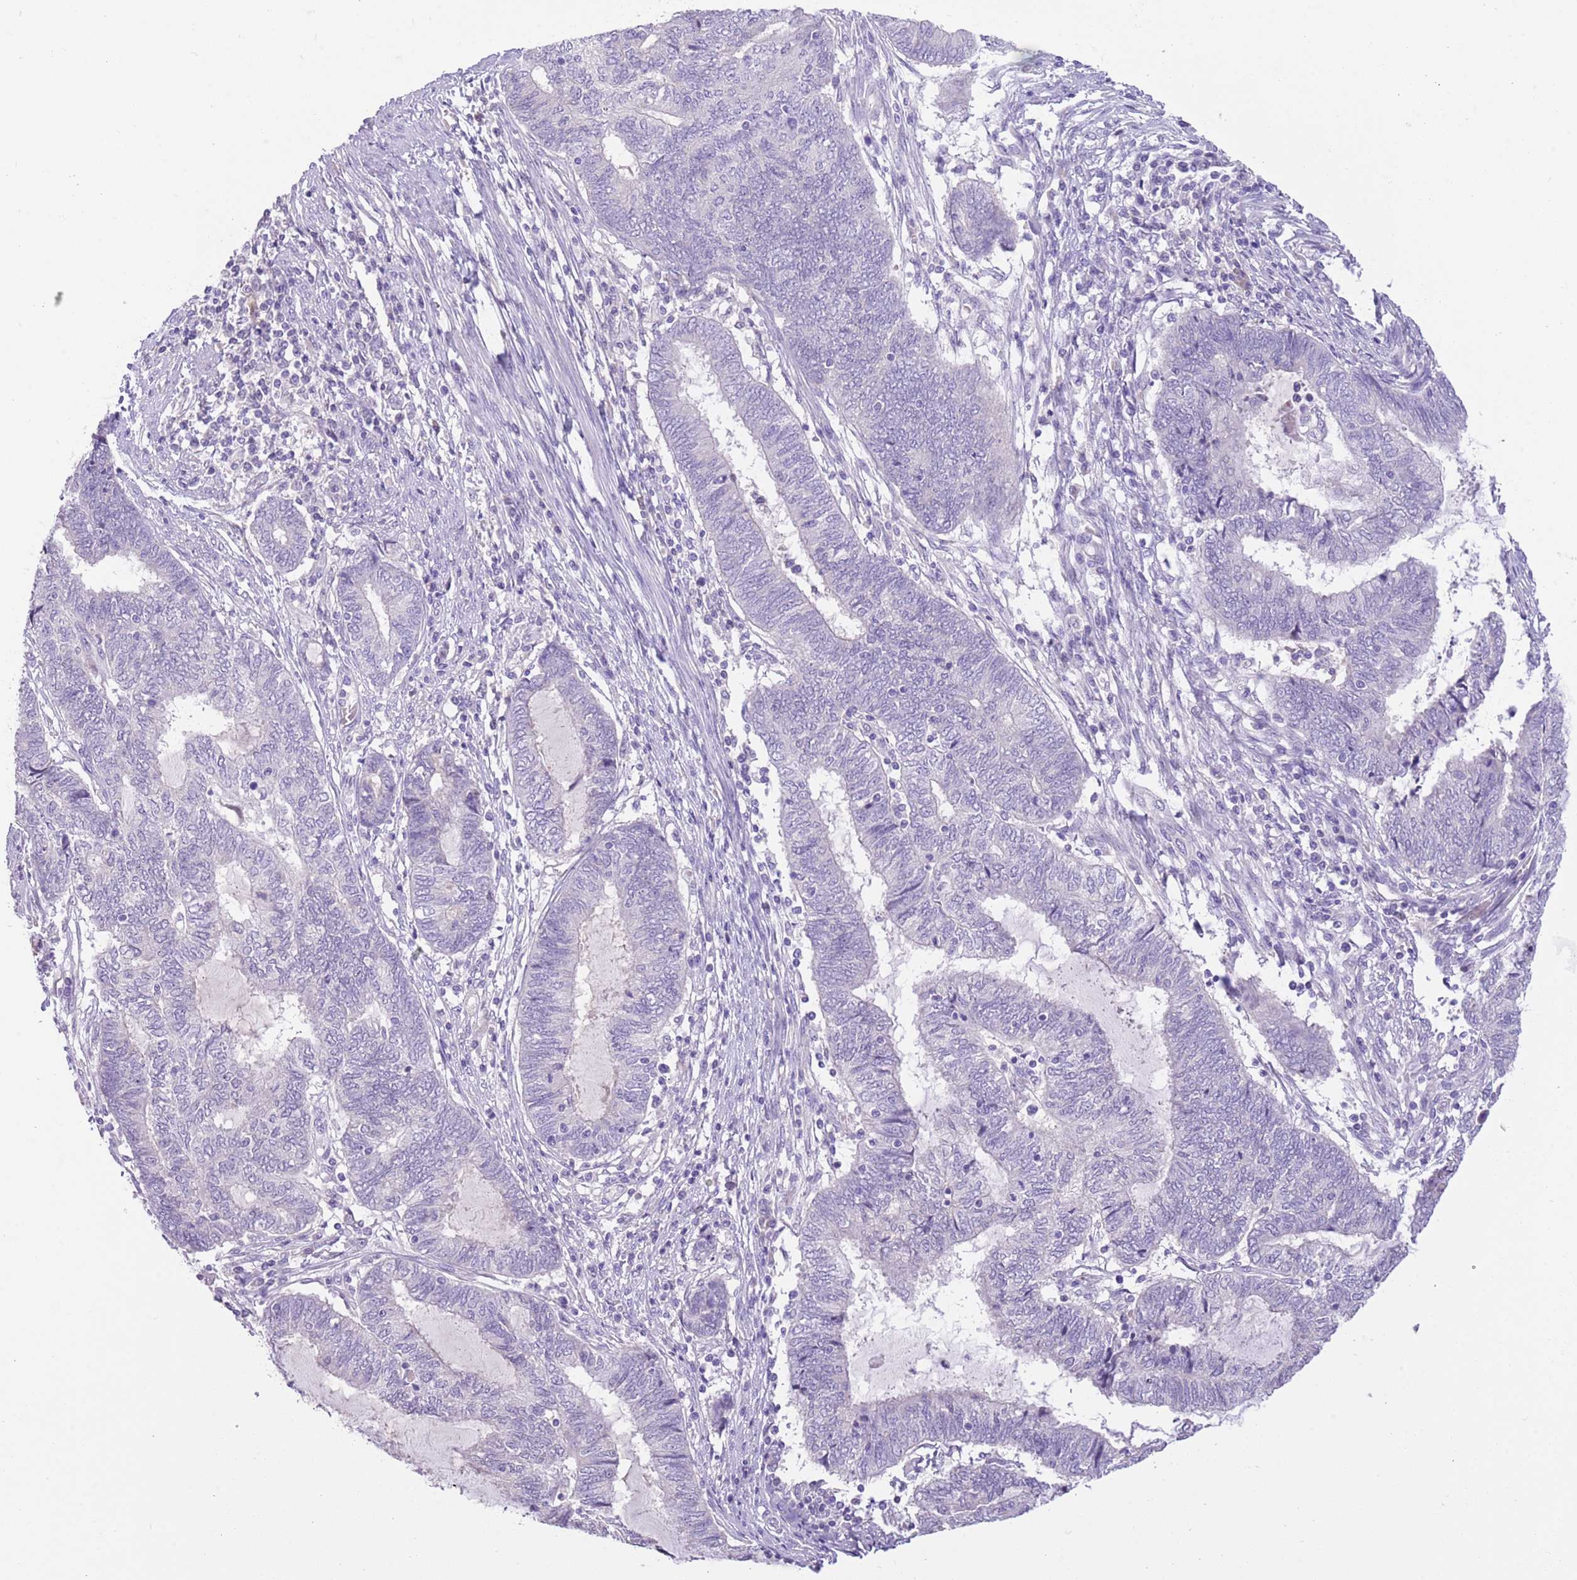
{"staining": {"intensity": "negative", "quantity": "none", "location": "none"}, "tissue": "endometrial cancer", "cell_type": "Tumor cells", "image_type": "cancer", "snomed": [{"axis": "morphology", "description": "Adenocarcinoma, NOS"}, {"axis": "topography", "description": "Uterus"}, {"axis": "topography", "description": "Endometrium"}], "caption": "This is an immunohistochemistry micrograph of adenocarcinoma (endometrial). There is no positivity in tumor cells.", "gene": "SFTPA1", "patient": {"sex": "female", "age": 70}}